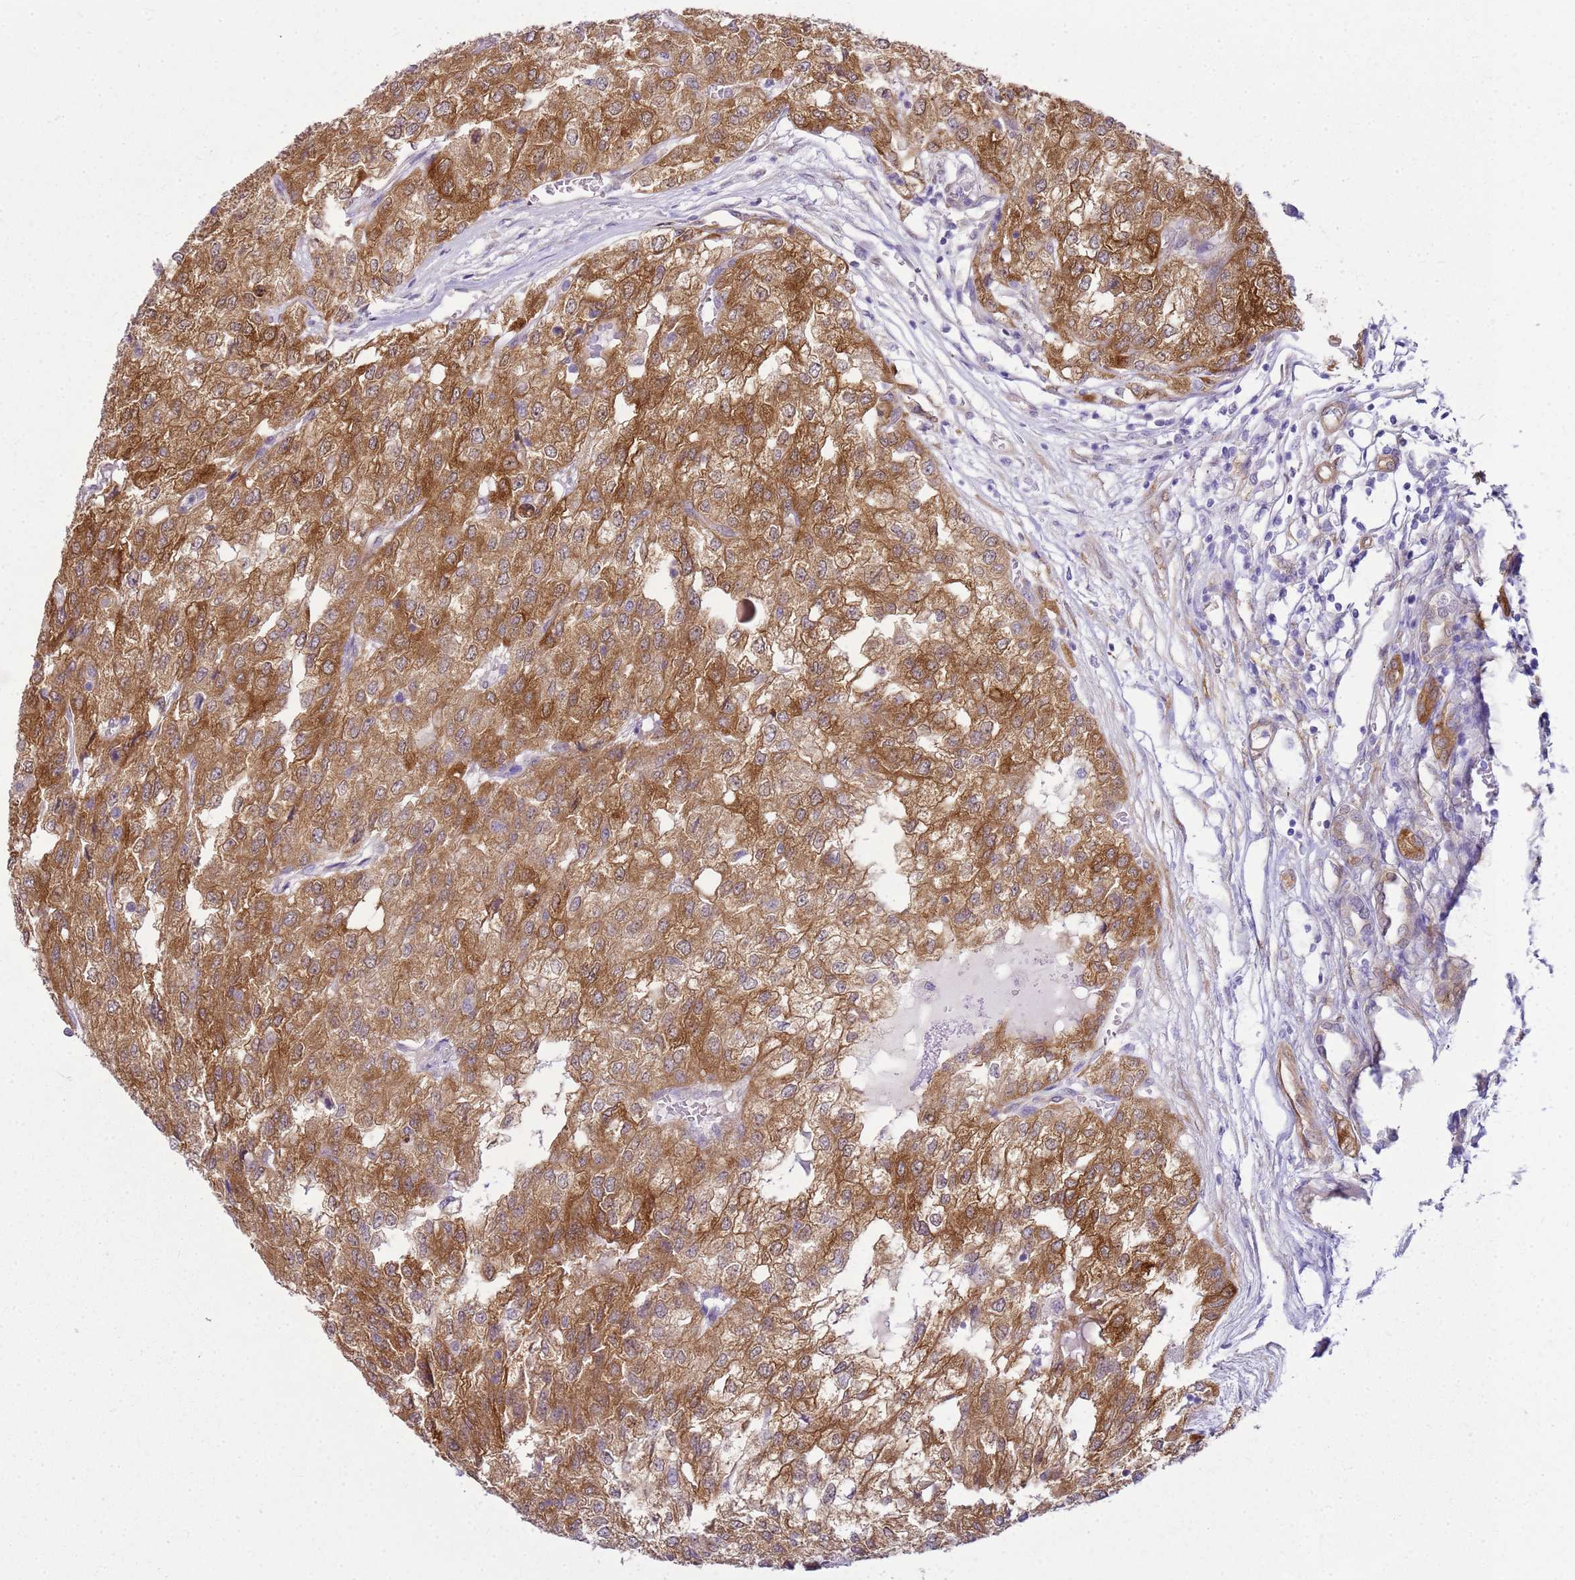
{"staining": {"intensity": "moderate", "quantity": ">75%", "location": "cytoplasmic/membranous"}, "tissue": "renal cancer", "cell_type": "Tumor cells", "image_type": "cancer", "snomed": [{"axis": "morphology", "description": "Adenocarcinoma, NOS"}, {"axis": "topography", "description": "Kidney"}], "caption": "Renal cancer stained for a protein demonstrates moderate cytoplasmic/membranous positivity in tumor cells. (brown staining indicates protein expression, while blue staining denotes nuclei).", "gene": "HSPB1", "patient": {"sex": "female", "age": 54}}